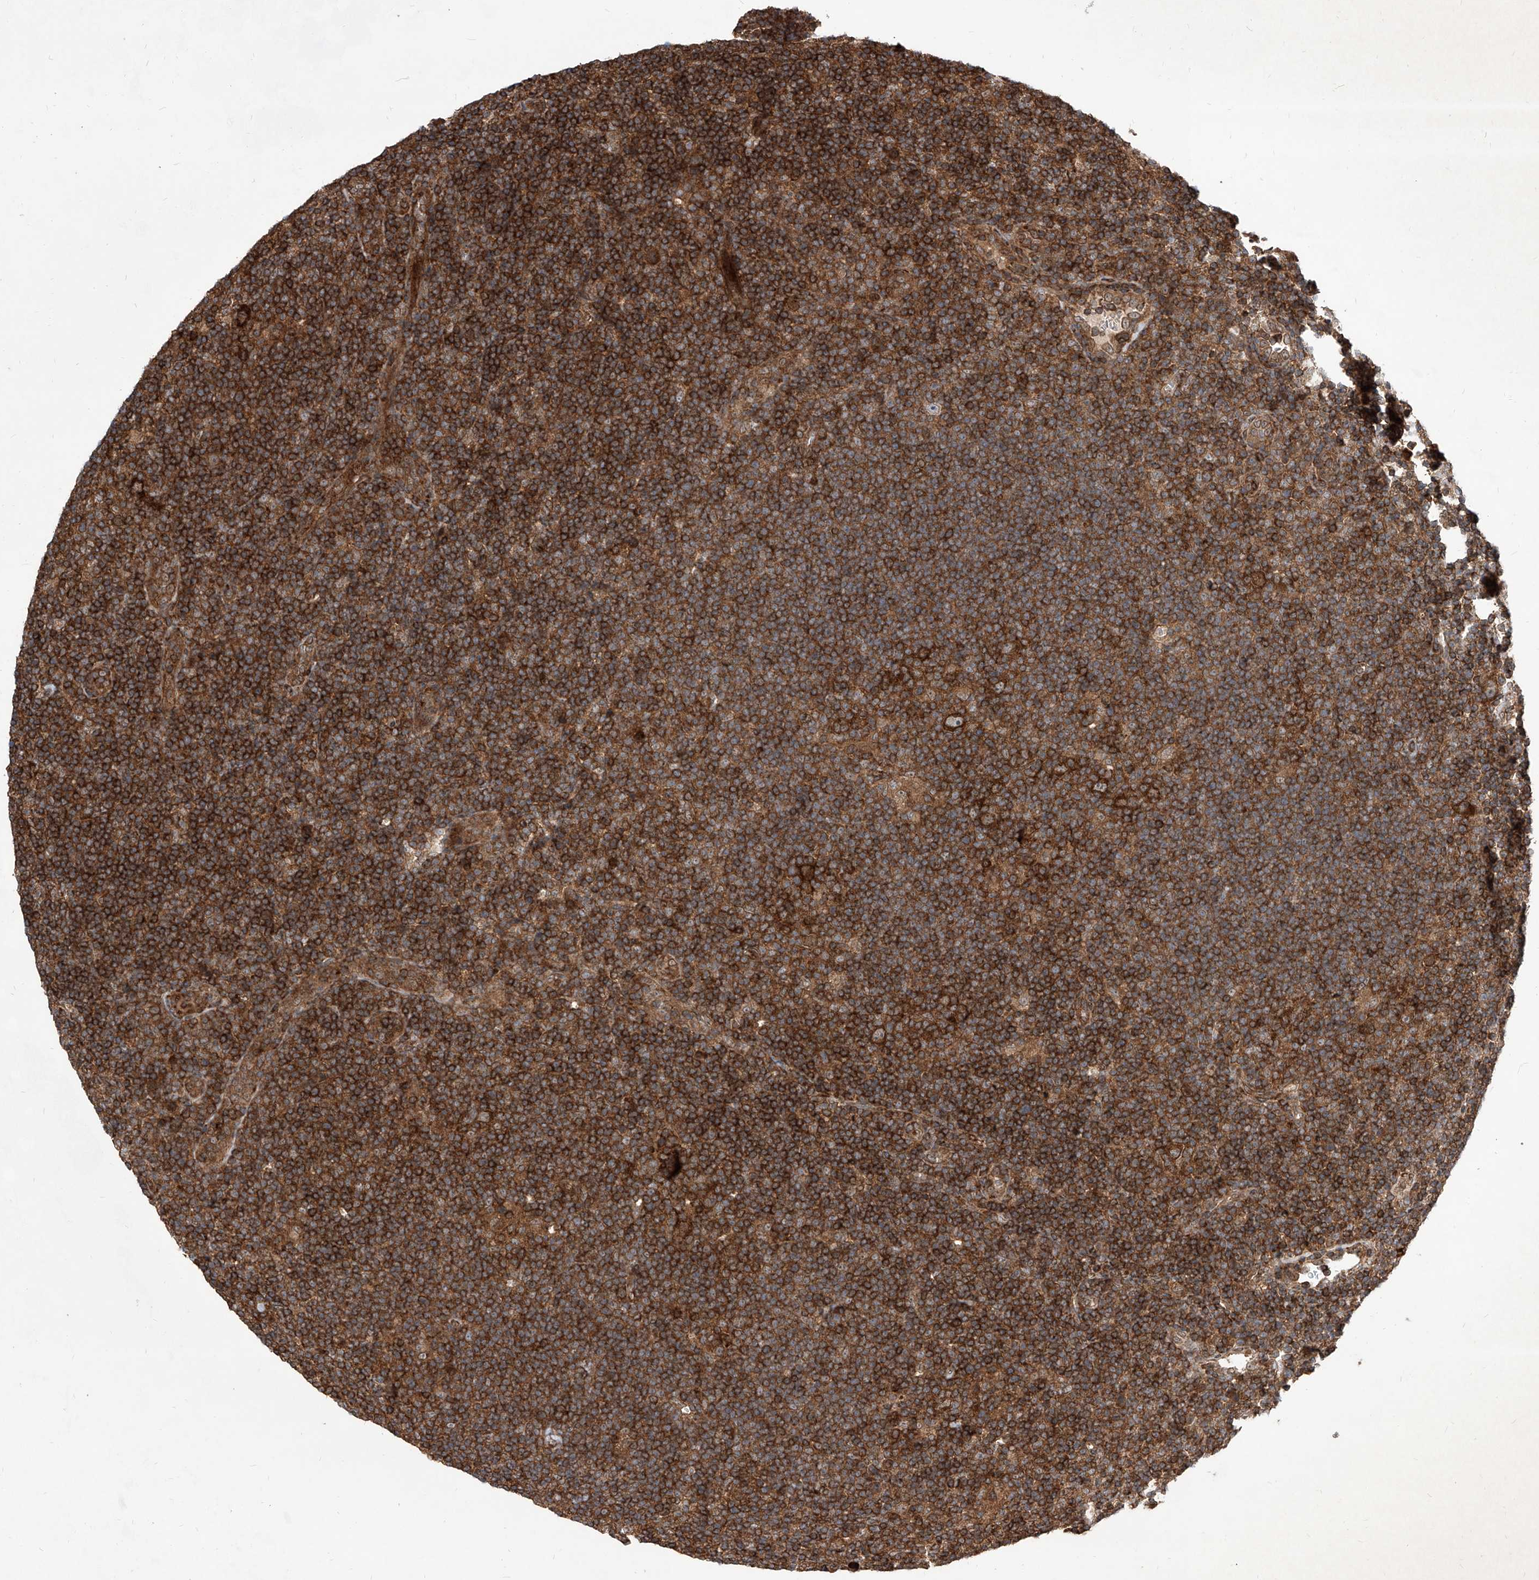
{"staining": {"intensity": "strong", "quantity": "25%-75%", "location": "cytoplasmic/membranous"}, "tissue": "lymphoma", "cell_type": "Tumor cells", "image_type": "cancer", "snomed": [{"axis": "morphology", "description": "Hodgkin's disease, NOS"}, {"axis": "topography", "description": "Lymph node"}], "caption": "Strong cytoplasmic/membranous expression is identified in about 25%-75% of tumor cells in lymphoma. (Brightfield microscopy of DAB IHC at high magnification).", "gene": "MAGED2", "patient": {"sex": "female", "age": 57}}